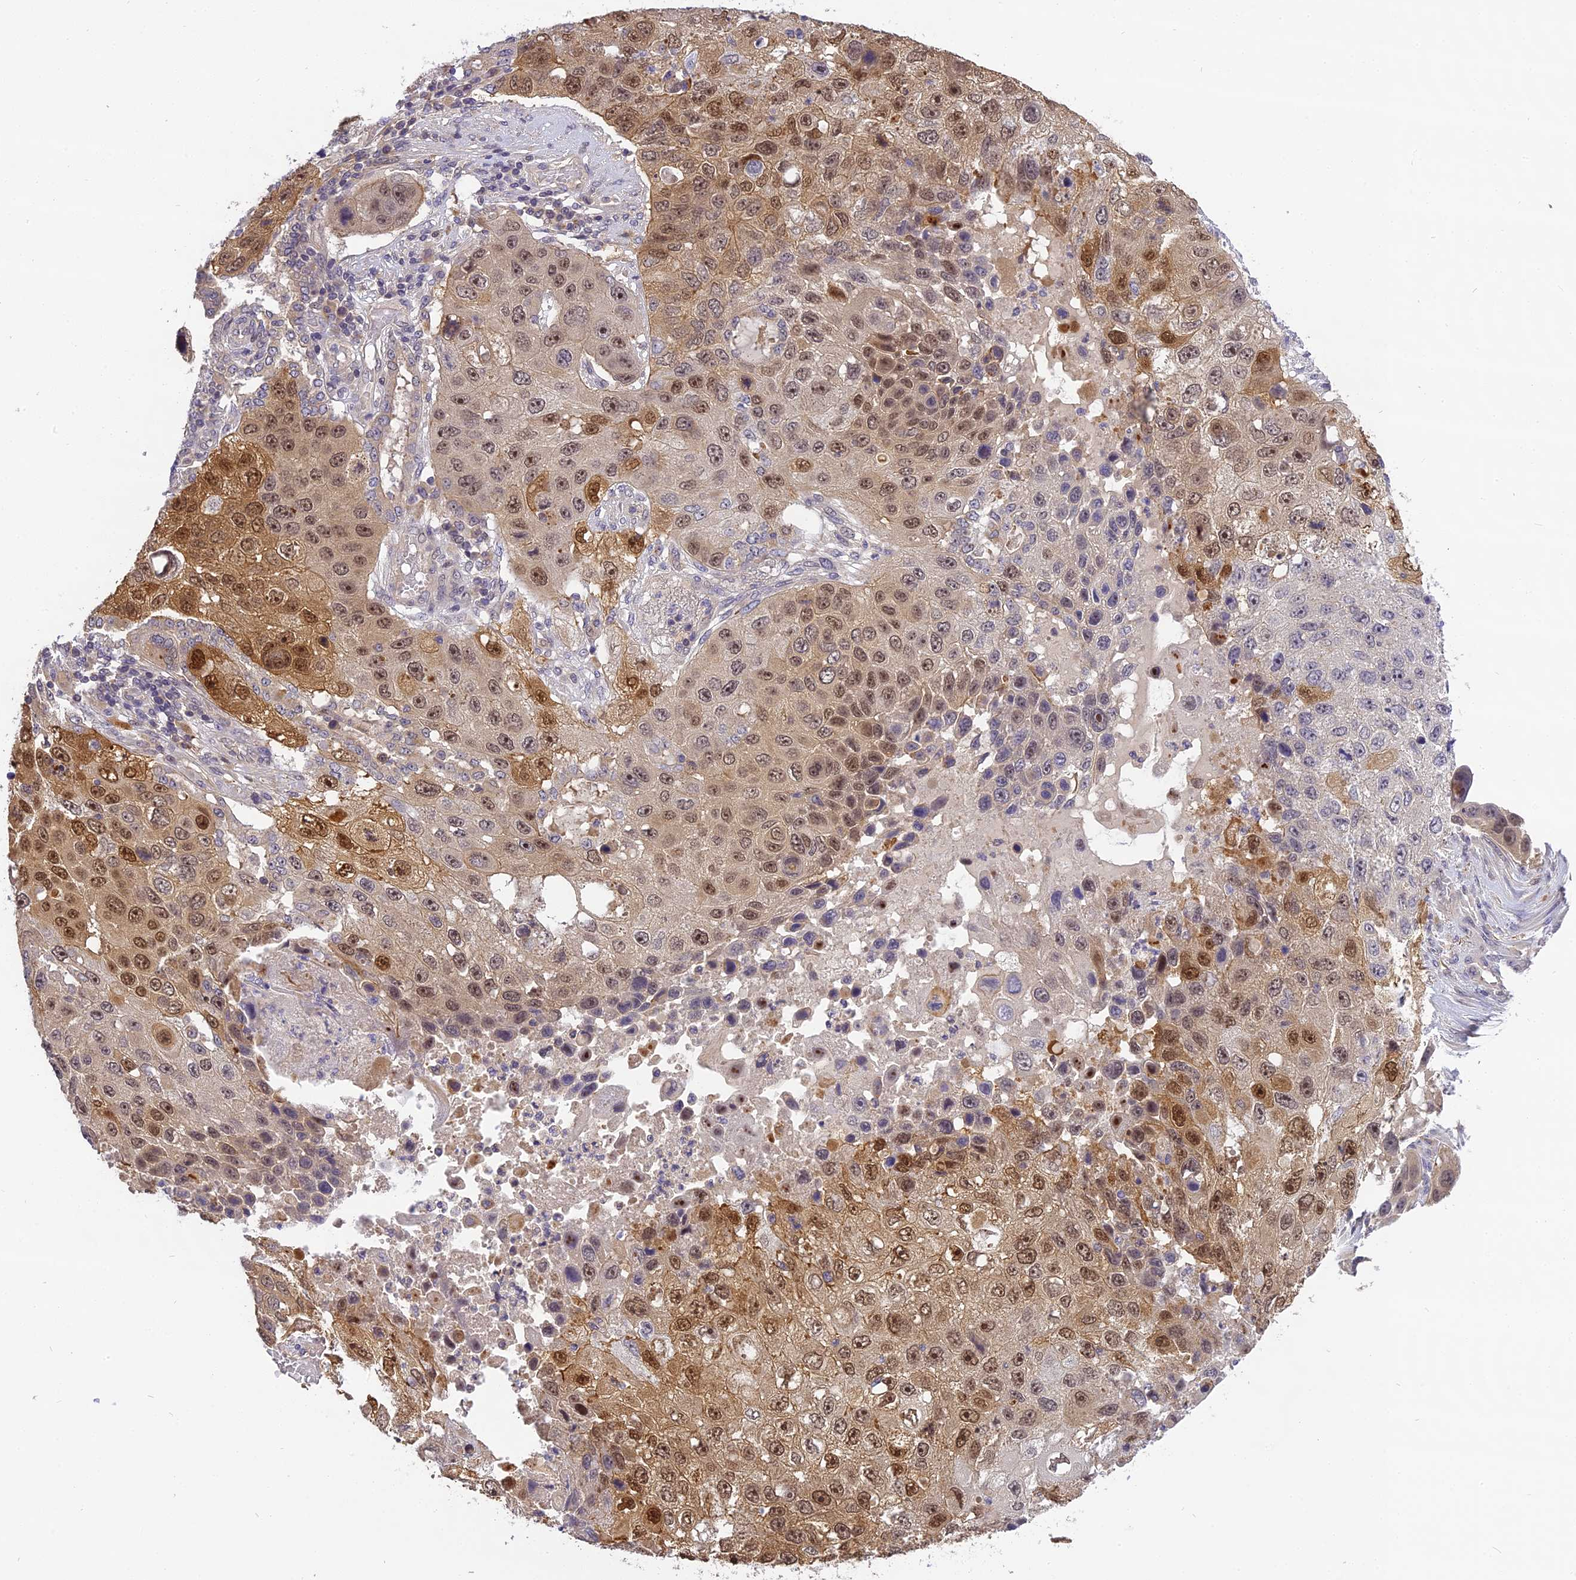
{"staining": {"intensity": "moderate", "quantity": ">75%", "location": "cytoplasmic/membranous,nuclear"}, "tissue": "lung cancer", "cell_type": "Tumor cells", "image_type": "cancer", "snomed": [{"axis": "morphology", "description": "Squamous cell carcinoma, NOS"}, {"axis": "topography", "description": "Lung"}], "caption": "DAB (3,3'-diaminobenzidine) immunohistochemical staining of human squamous cell carcinoma (lung) reveals moderate cytoplasmic/membranous and nuclear protein expression in approximately >75% of tumor cells.", "gene": "FNIP2", "patient": {"sex": "male", "age": 61}}